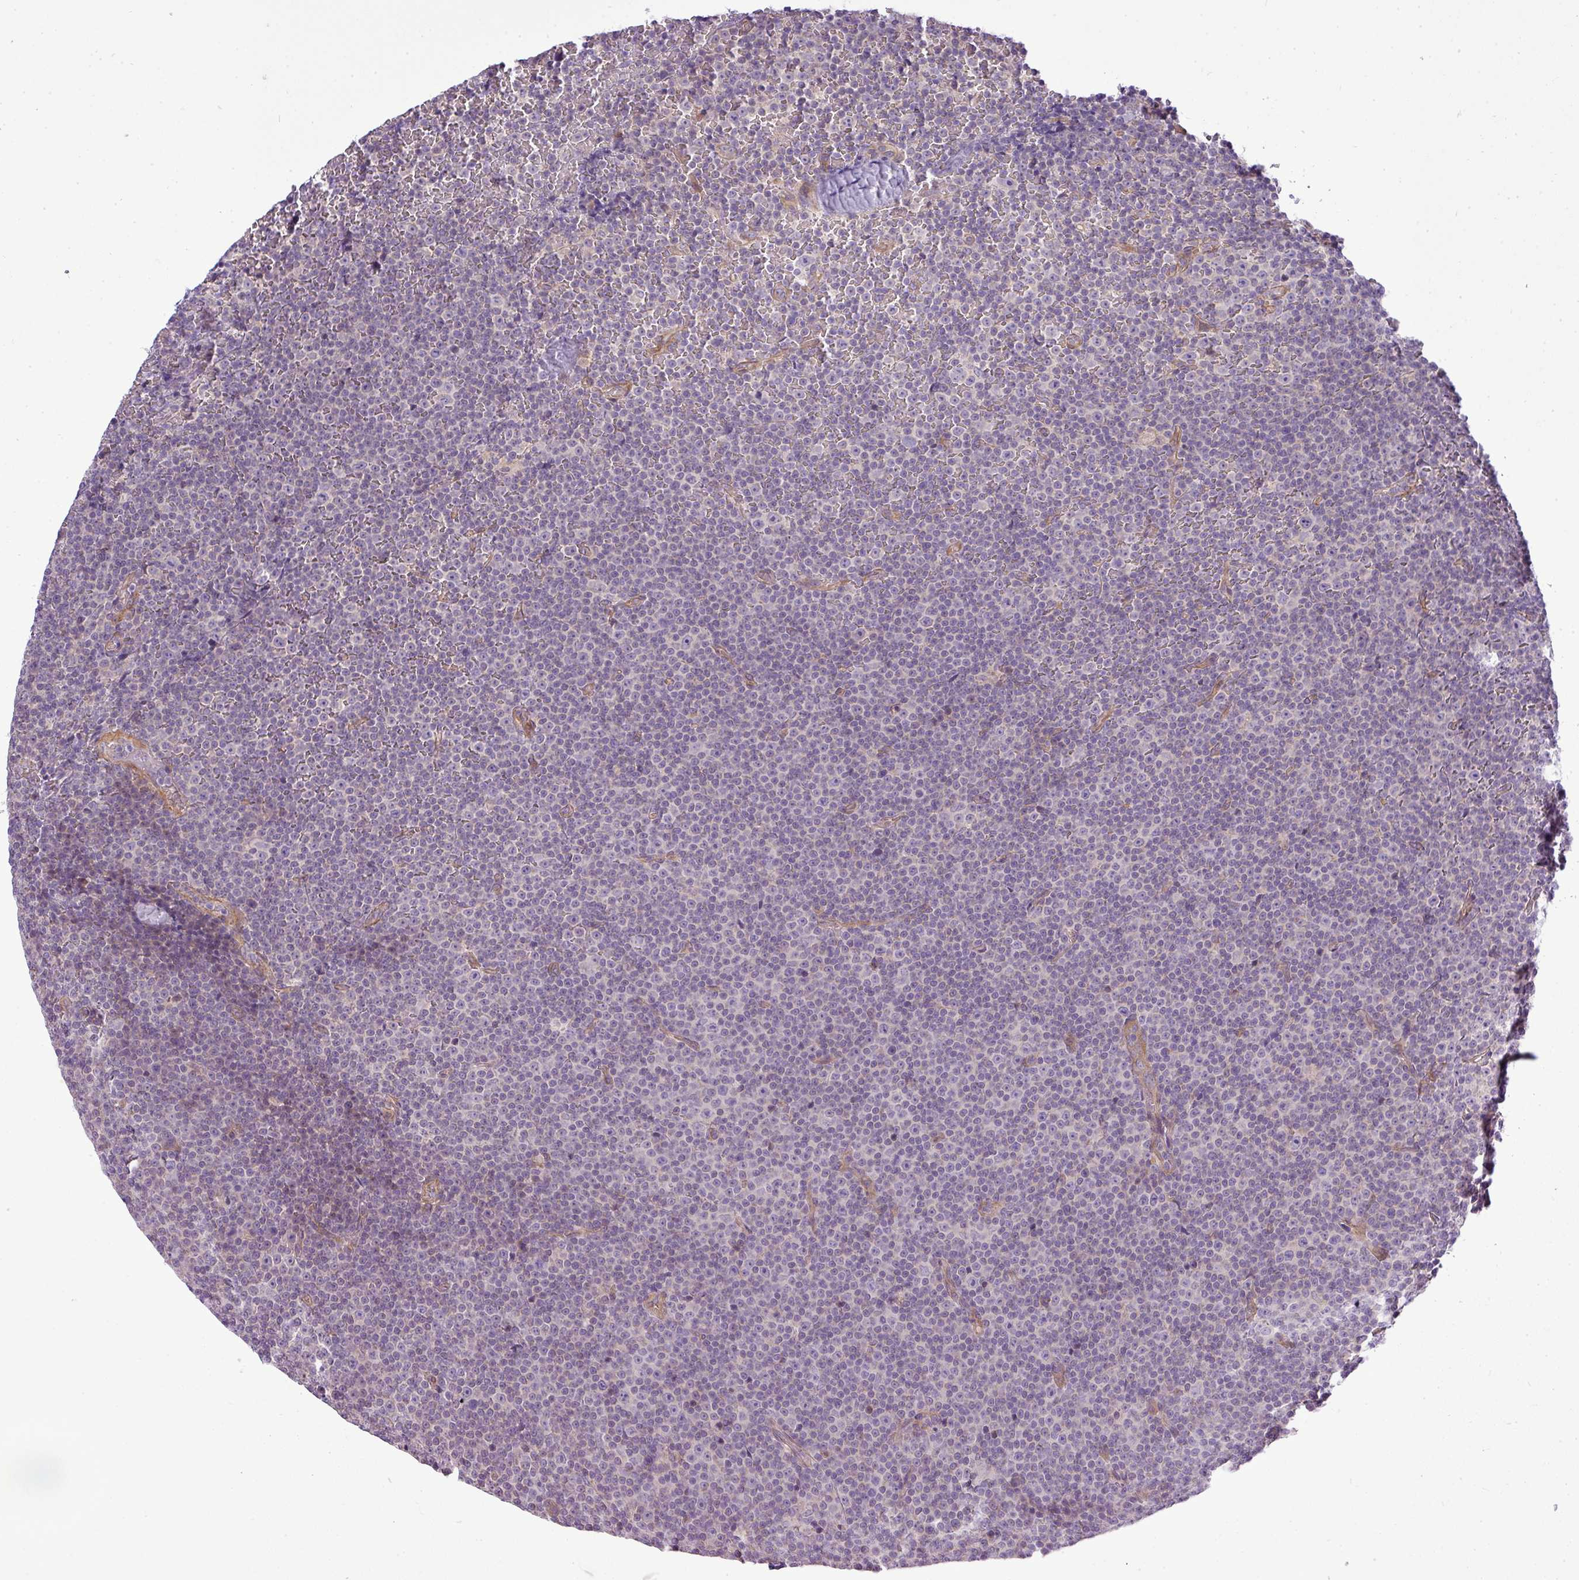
{"staining": {"intensity": "negative", "quantity": "none", "location": "none"}, "tissue": "lymphoma", "cell_type": "Tumor cells", "image_type": "cancer", "snomed": [{"axis": "morphology", "description": "Malignant lymphoma, non-Hodgkin's type, Low grade"}, {"axis": "topography", "description": "Lymph node"}], "caption": "DAB immunohistochemical staining of lymphoma exhibits no significant expression in tumor cells. The staining was performed using DAB (3,3'-diaminobenzidine) to visualize the protein expression in brown, while the nuclei were stained in blue with hematoxylin (Magnification: 20x).", "gene": "ZDHHC1", "patient": {"sex": "female", "age": 67}}